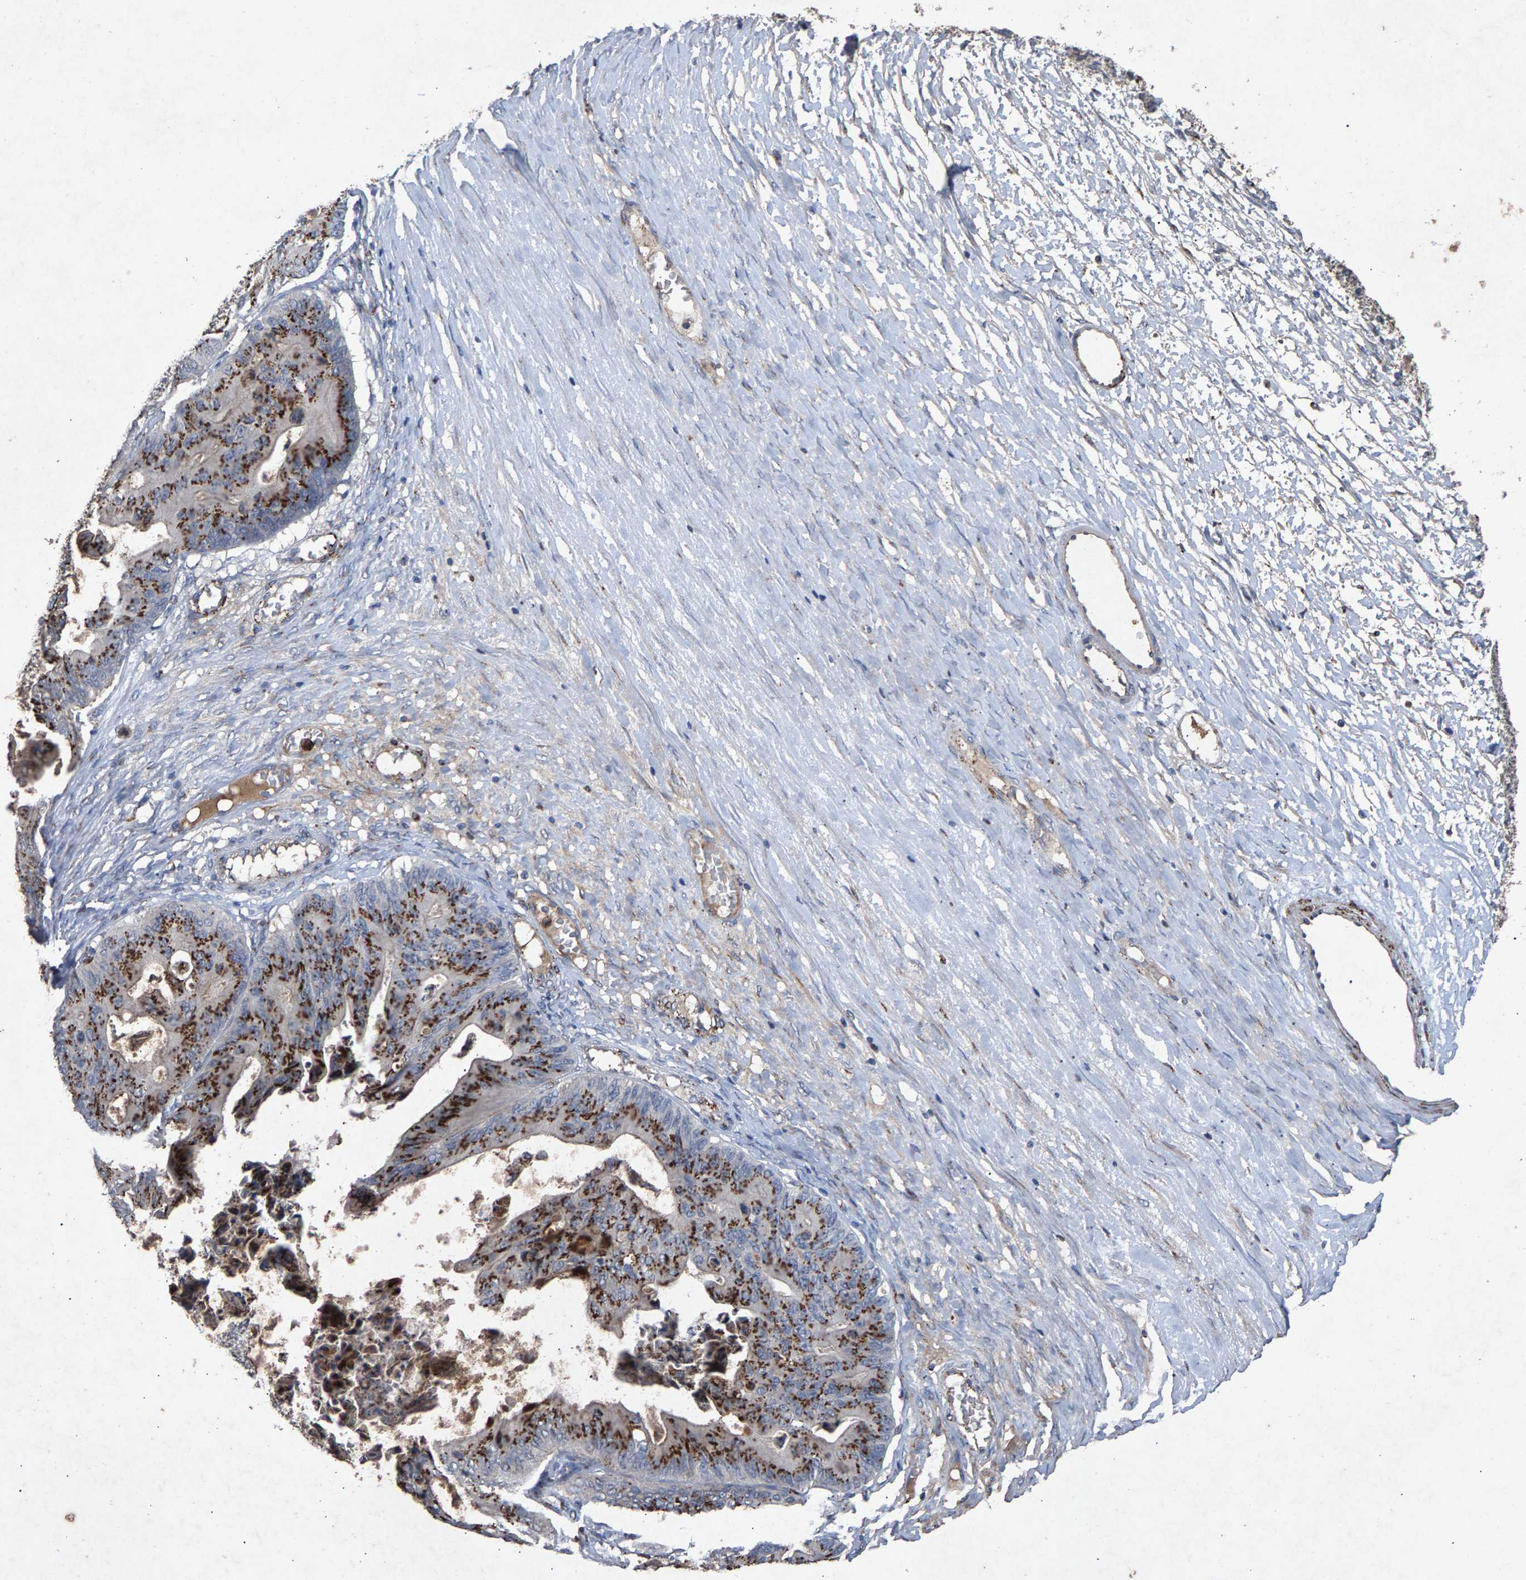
{"staining": {"intensity": "strong", "quantity": ">75%", "location": "cytoplasmic/membranous"}, "tissue": "ovarian cancer", "cell_type": "Tumor cells", "image_type": "cancer", "snomed": [{"axis": "morphology", "description": "Cystadenocarcinoma, mucinous, NOS"}, {"axis": "topography", "description": "Ovary"}], "caption": "Protein staining displays strong cytoplasmic/membranous staining in about >75% of tumor cells in ovarian cancer (mucinous cystadenocarcinoma). (DAB IHC, brown staining for protein, blue staining for nuclei).", "gene": "MAN2A1", "patient": {"sex": "female", "age": 37}}